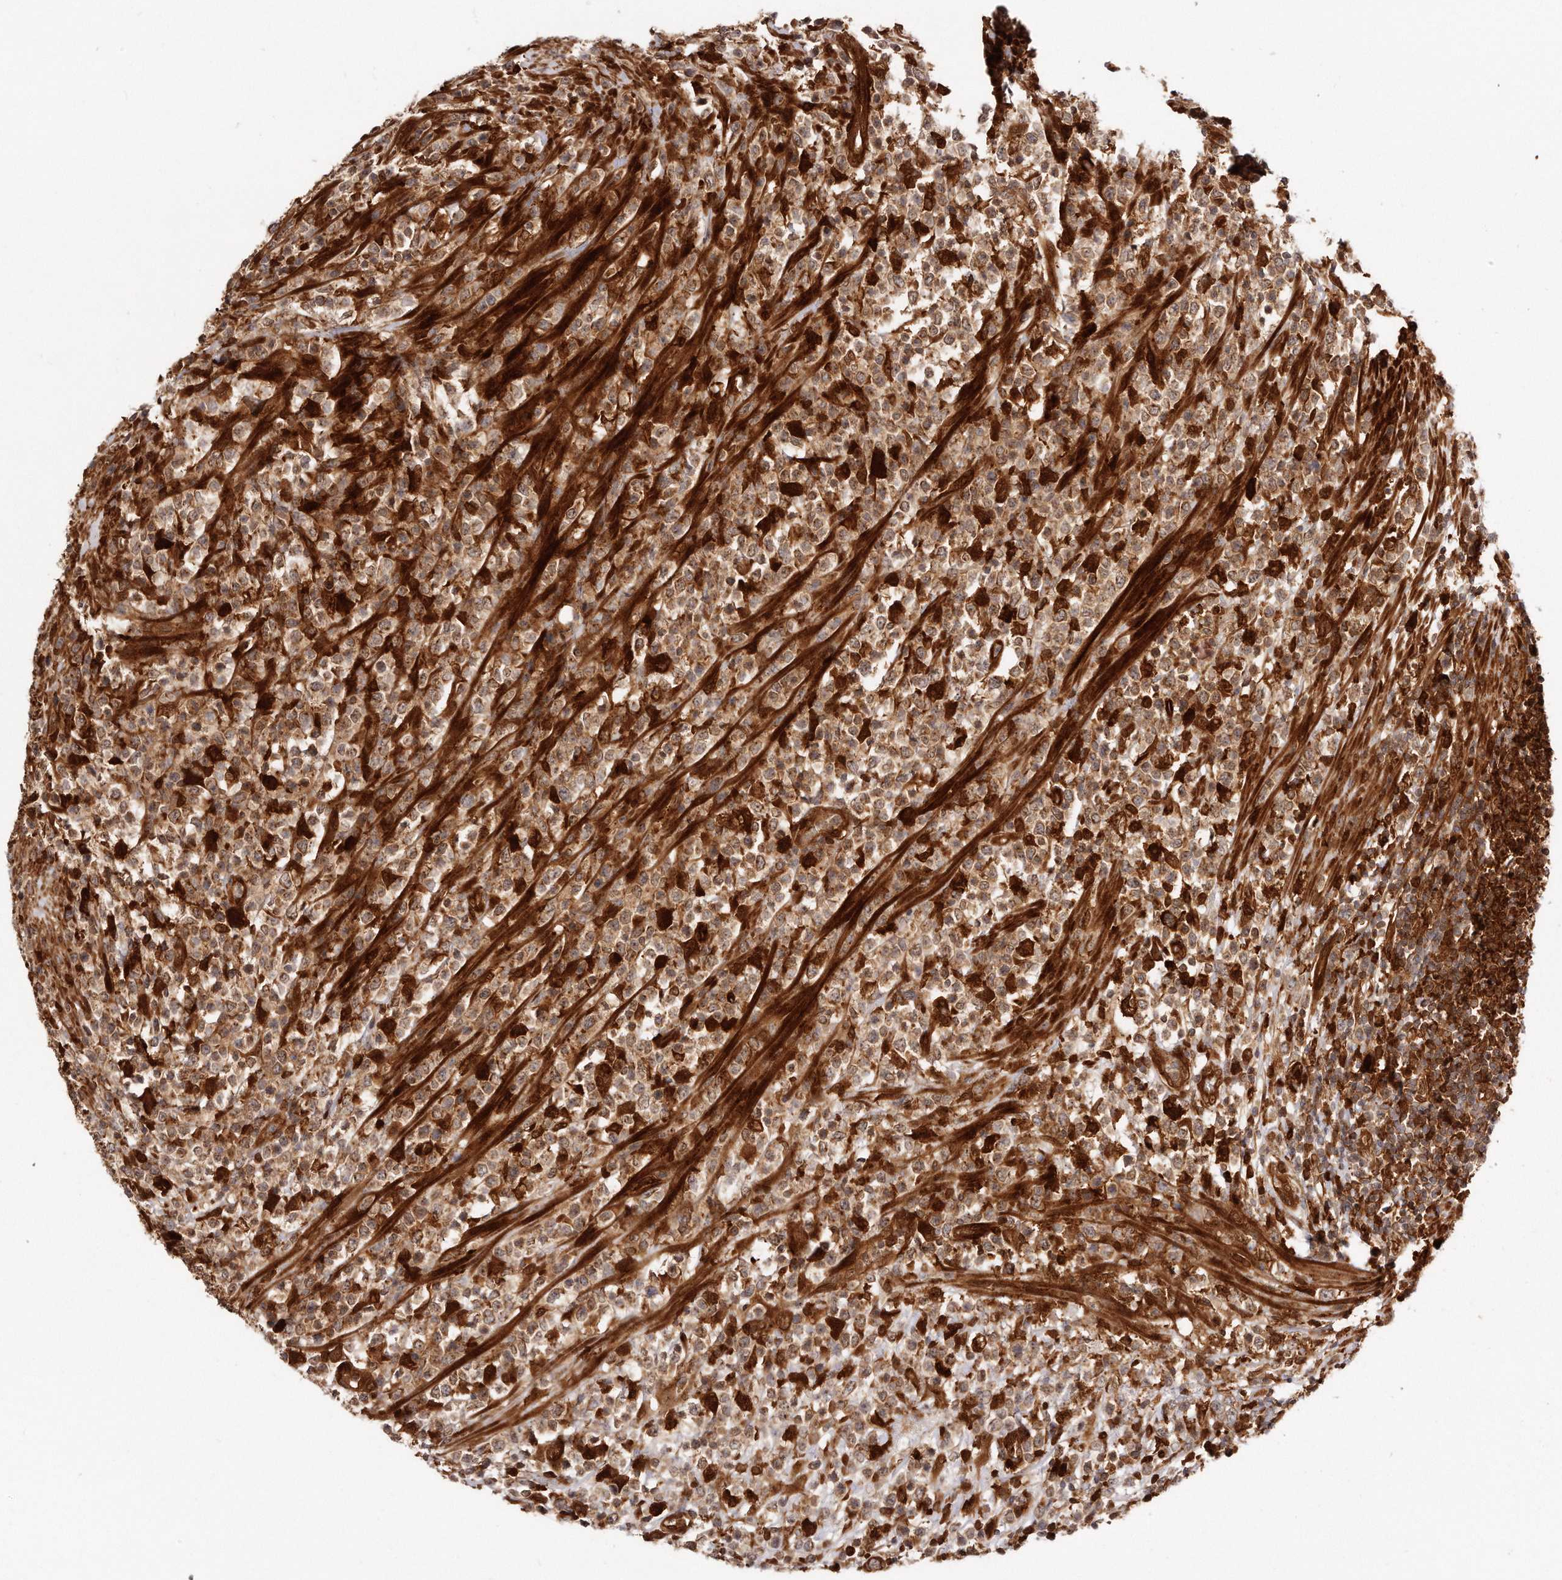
{"staining": {"intensity": "moderate", "quantity": ">75%", "location": "cytoplasmic/membranous"}, "tissue": "lymphoma", "cell_type": "Tumor cells", "image_type": "cancer", "snomed": [{"axis": "morphology", "description": "Malignant lymphoma, non-Hodgkin's type, High grade"}, {"axis": "topography", "description": "Colon"}], "caption": "Immunohistochemistry staining of lymphoma, which reveals medium levels of moderate cytoplasmic/membranous expression in about >75% of tumor cells indicating moderate cytoplasmic/membranous protein staining. The staining was performed using DAB (3,3'-diaminobenzidine) (brown) for protein detection and nuclei were counterstained in hematoxylin (blue).", "gene": "GBP4", "patient": {"sex": "female", "age": 53}}